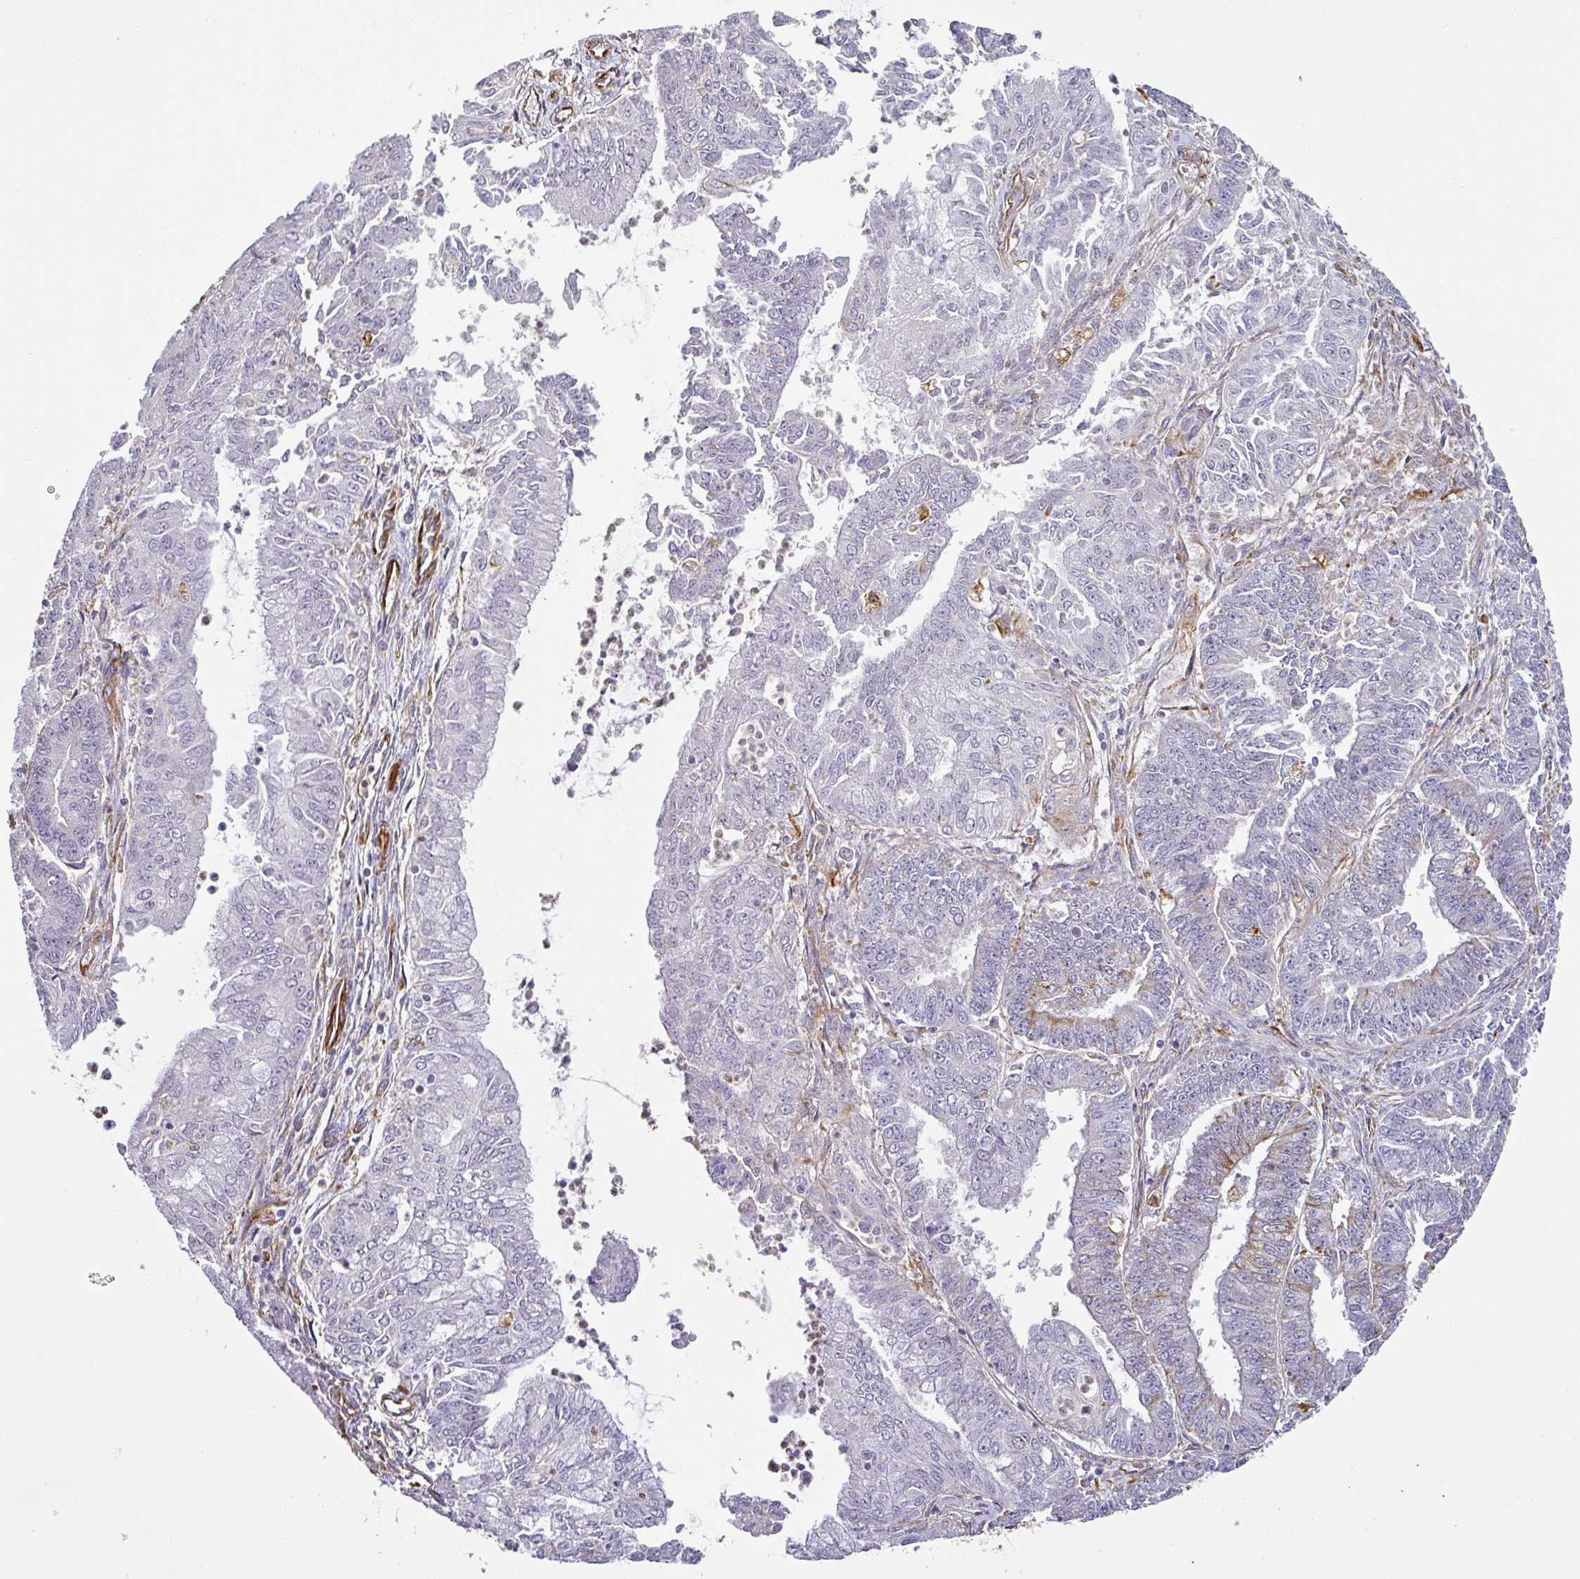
{"staining": {"intensity": "negative", "quantity": "none", "location": "none"}, "tissue": "endometrial cancer", "cell_type": "Tumor cells", "image_type": "cancer", "snomed": [{"axis": "morphology", "description": "Adenocarcinoma, NOS"}, {"axis": "topography", "description": "Endometrium"}], "caption": "Endometrial adenocarcinoma was stained to show a protein in brown. There is no significant staining in tumor cells. Brightfield microscopy of immunohistochemistry stained with DAB (brown) and hematoxylin (blue), captured at high magnification.", "gene": "ZNF280C", "patient": {"sex": "female", "age": 73}}